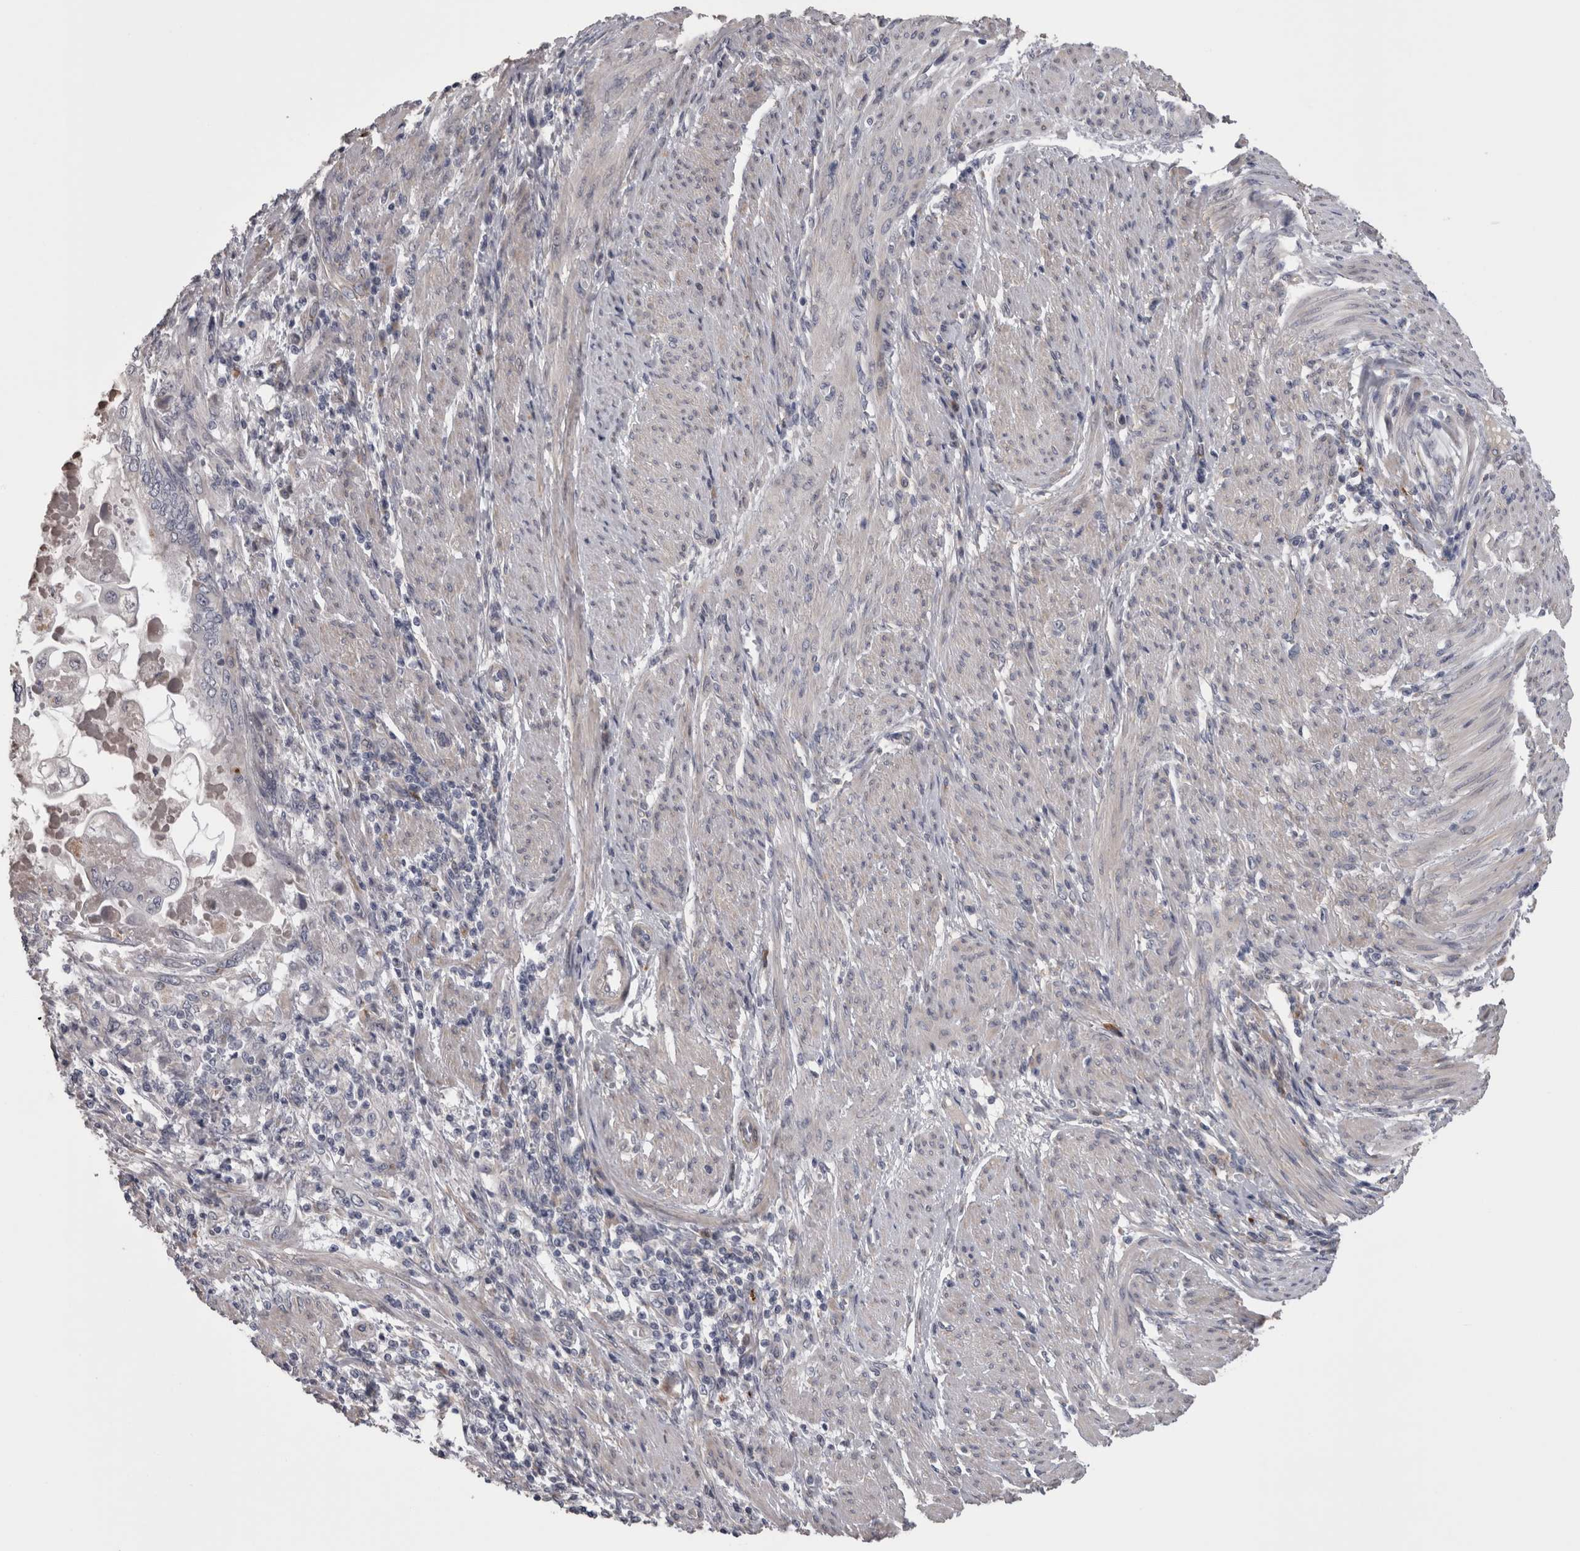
{"staining": {"intensity": "negative", "quantity": "none", "location": "none"}, "tissue": "endometrial cancer", "cell_type": "Tumor cells", "image_type": "cancer", "snomed": [{"axis": "morphology", "description": "Adenocarcinoma, NOS"}, {"axis": "topography", "description": "Uterus"}, {"axis": "topography", "description": "Endometrium"}], "caption": "DAB immunohistochemical staining of human endometrial cancer (adenocarcinoma) displays no significant staining in tumor cells.", "gene": "STC1", "patient": {"sex": "female", "age": 70}}